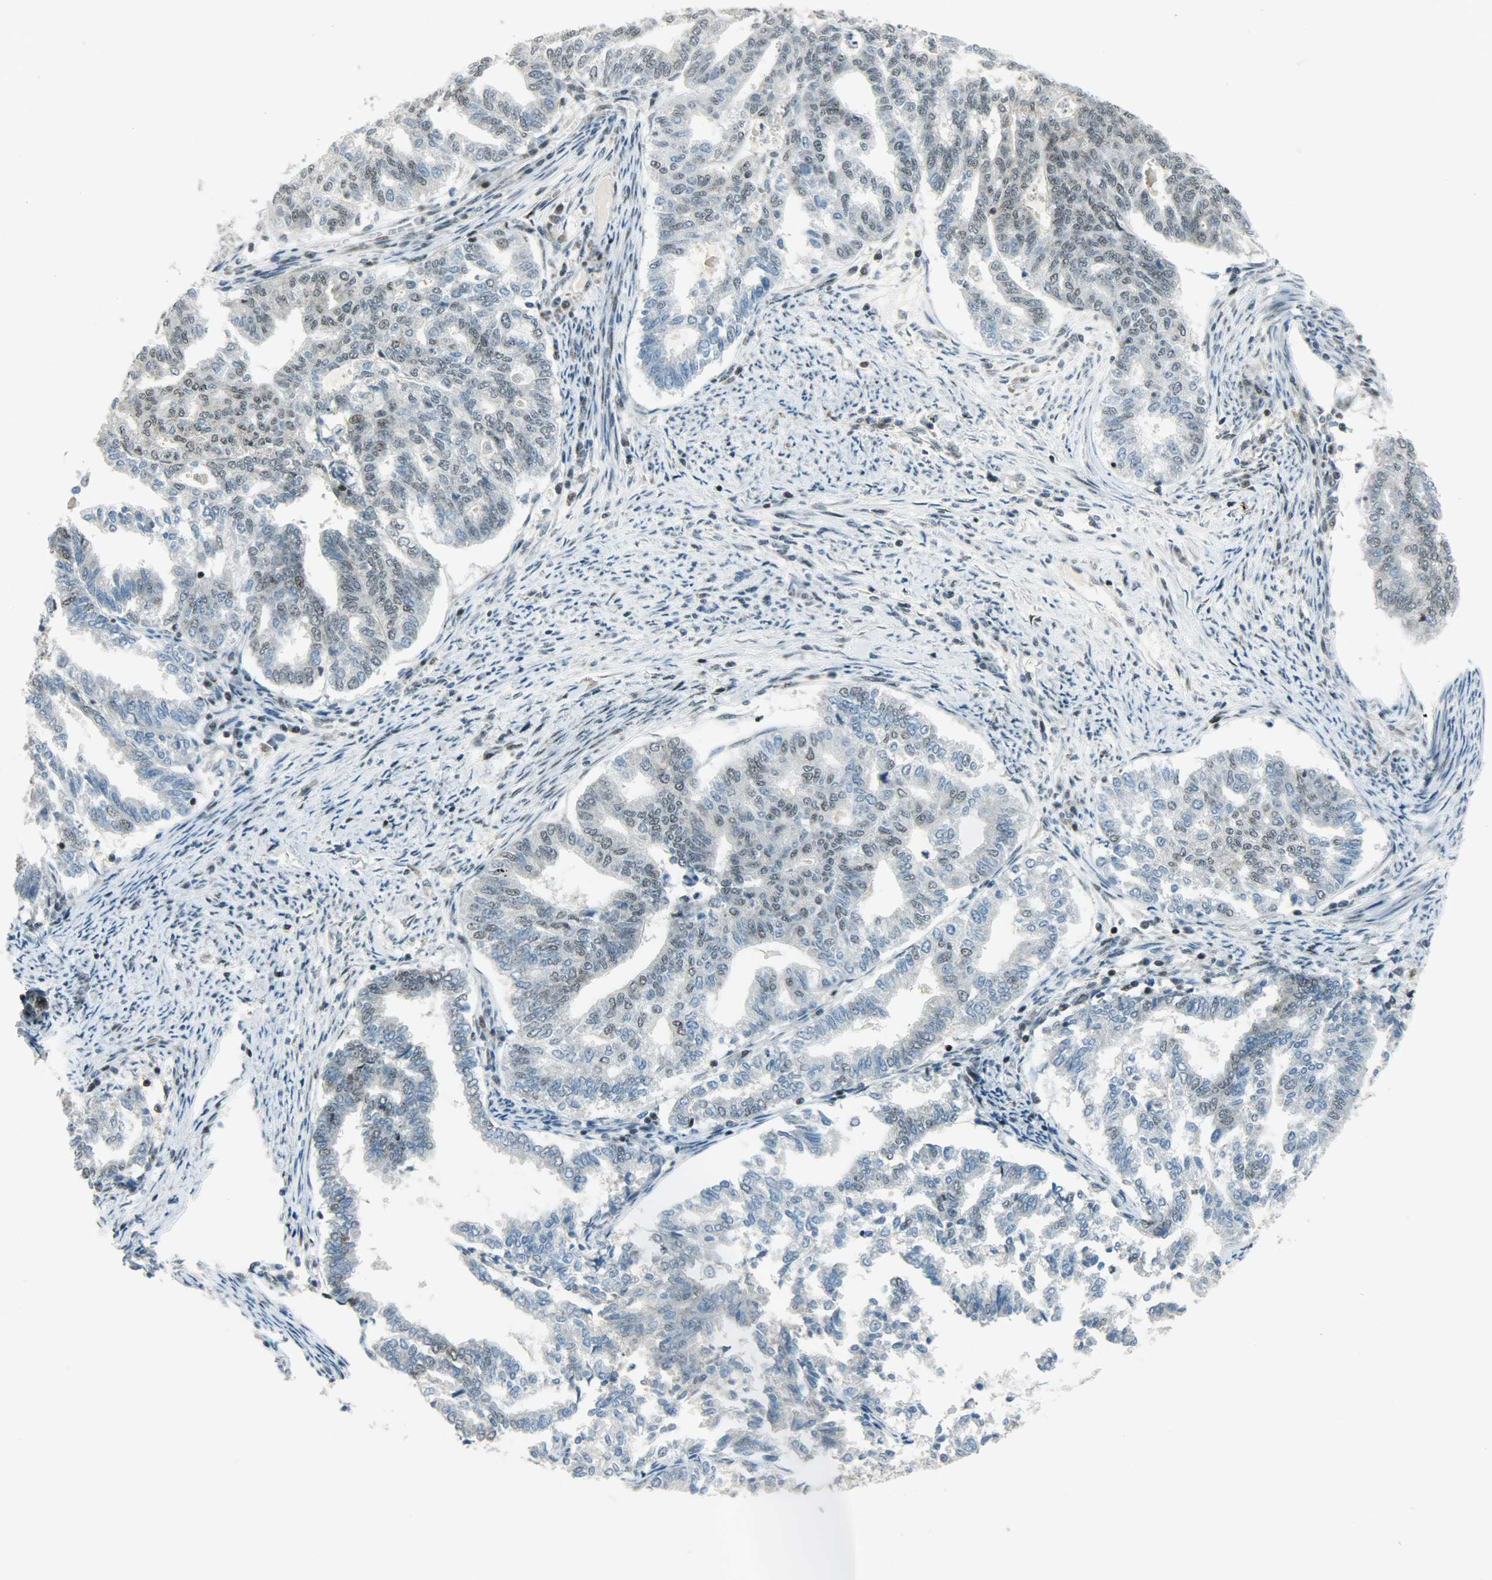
{"staining": {"intensity": "weak", "quantity": "25%-75%", "location": "nuclear"}, "tissue": "endometrial cancer", "cell_type": "Tumor cells", "image_type": "cancer", "snomed": [{"axis": "morphology", "description": "Adenocarcinoma, NOS"}, {"axis": "topography", "description": "Endometrium"}], "caption": "Immunohistochemical staining of human endometrial adenocarcinoma shows weak nuclear protein positivity in about 25%-75% of tumor cells.", "gene": "IL15", "patient": {"sex": "female", "age": 79}}